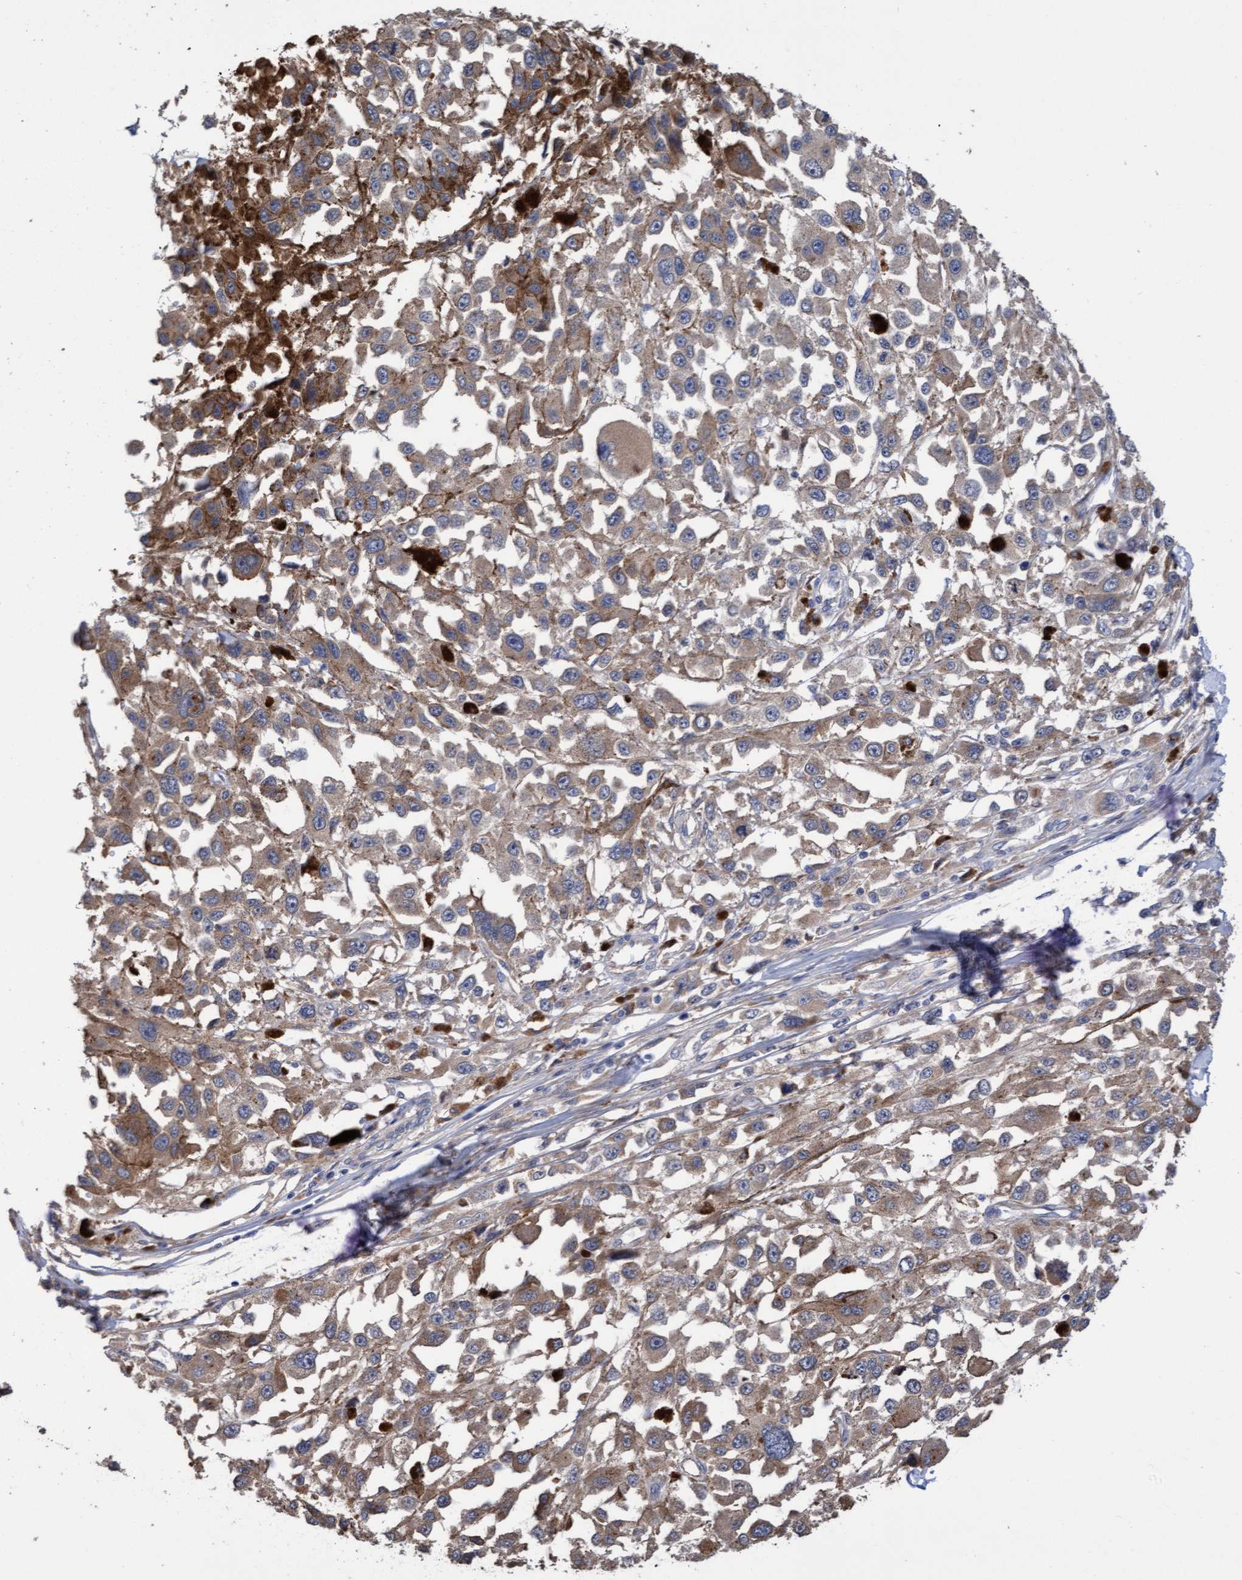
{"staining": {"intensity": "weak", "quantity": ">75%", "location": "cytoplasmic/membranous"}, "tissue": "melanoma", "cell_type": "Tumor cells", "image_type": "cancer", "snomed": [{"axis": "morphology", "description": "Malignant melanoma, Metastatic site"}, {"axis": "topography", "description": "Lymph node"}], "caption": "Immunohistochemical staining of malignant melanoma (metastatic site) demonstrates low levels of weak cytoplasmic/membranous staining in about >75% of tumor cells.", "gene": "ITFG1", "patient": {"sex": "male", "age": 59}}